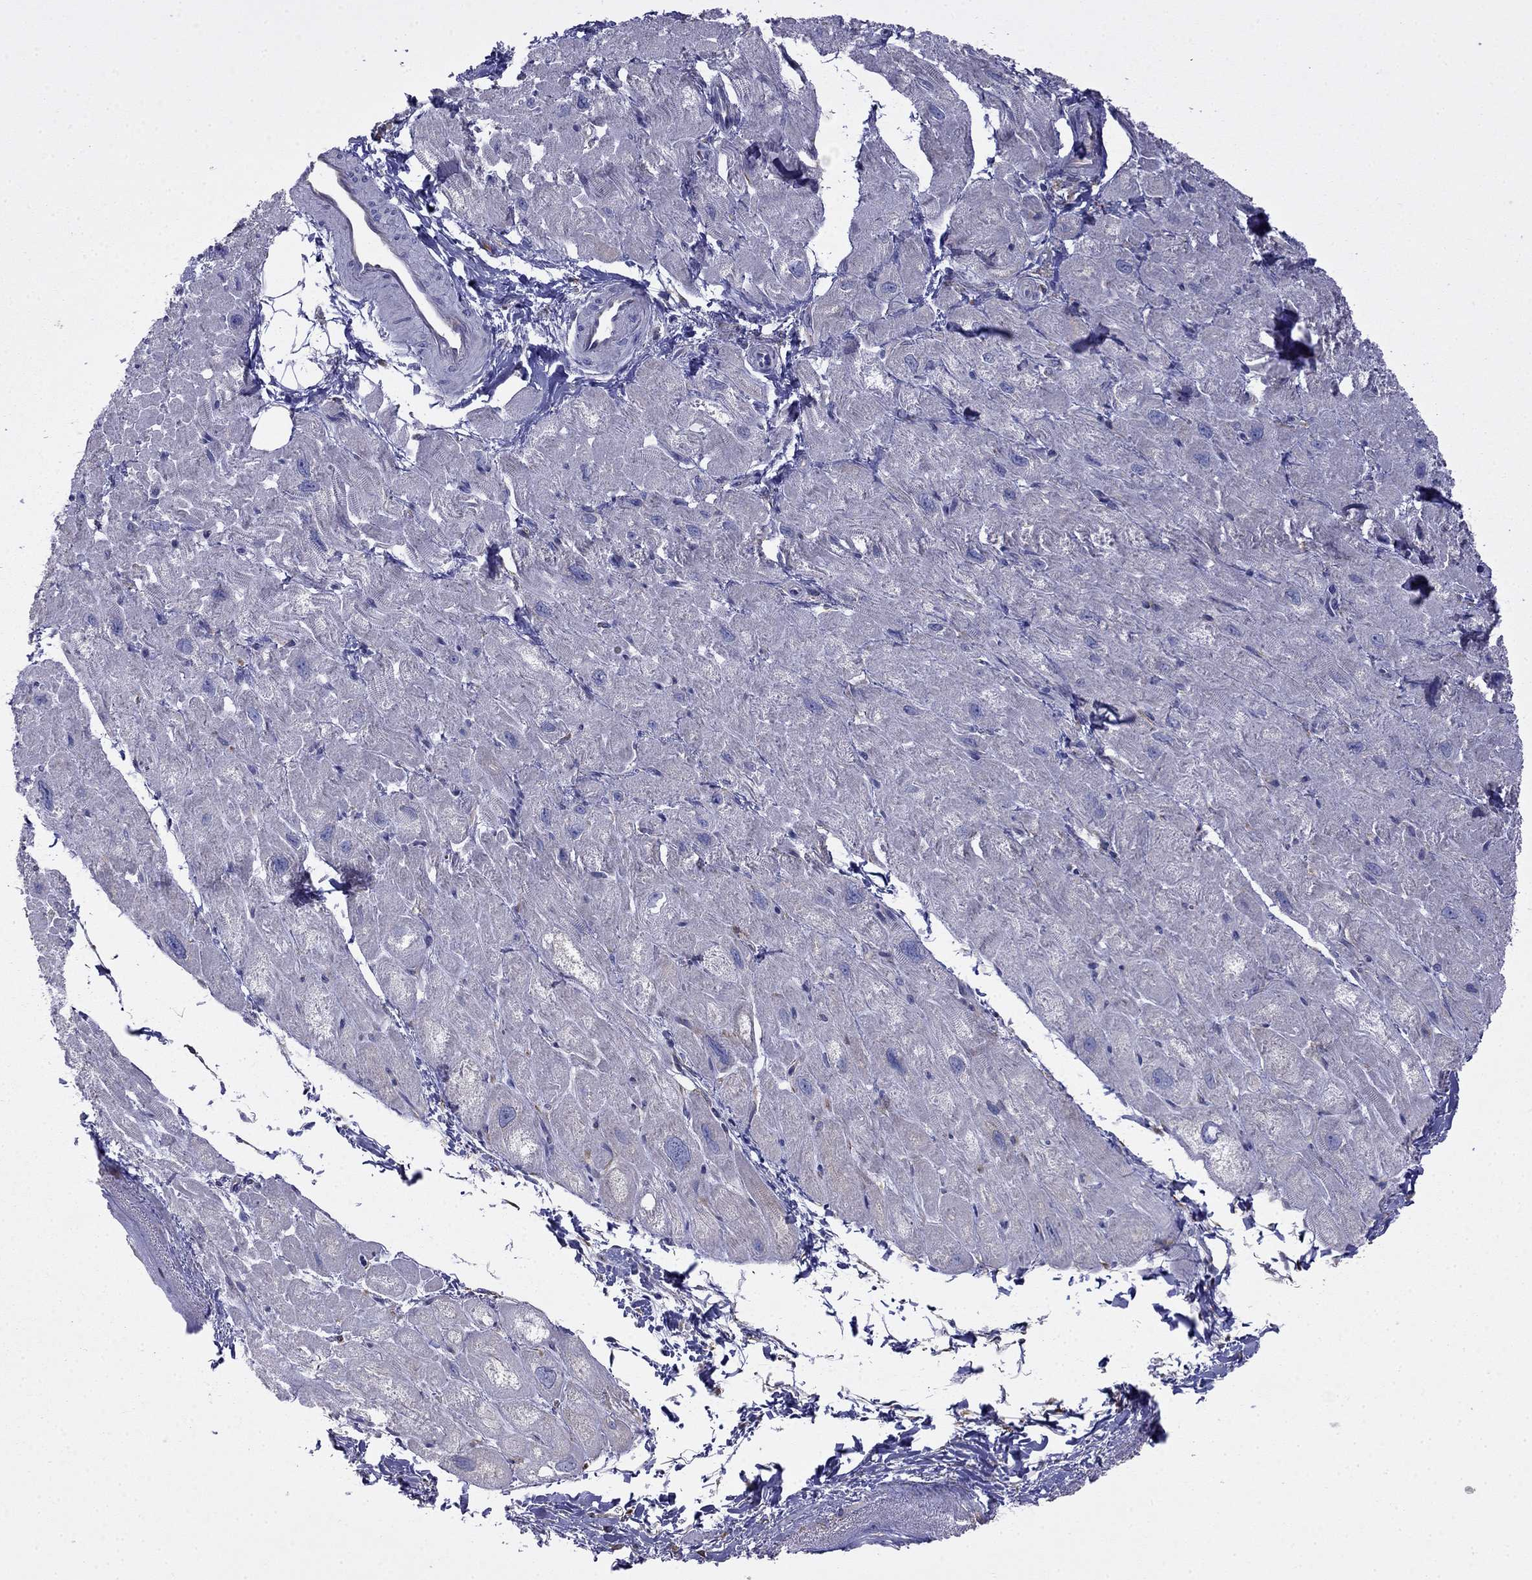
{"staining": {"intensity": "negative", "quantity": "none", "location": "none"}, "tissue": "heart muscle", "cell_type": "Cardiomyocytes", "image_type": "normal", "snomed": [{"axis": "morphology", "description": "Normal tissue, NOS"}, {"axis": "topography", "description": "Heart"}], "caption": "Micrograph shows no protein staining in cardiomyocytes of benign heart muscle.", "gene": "LONRF2", "patient": {"sex": "male", "age": 66}}